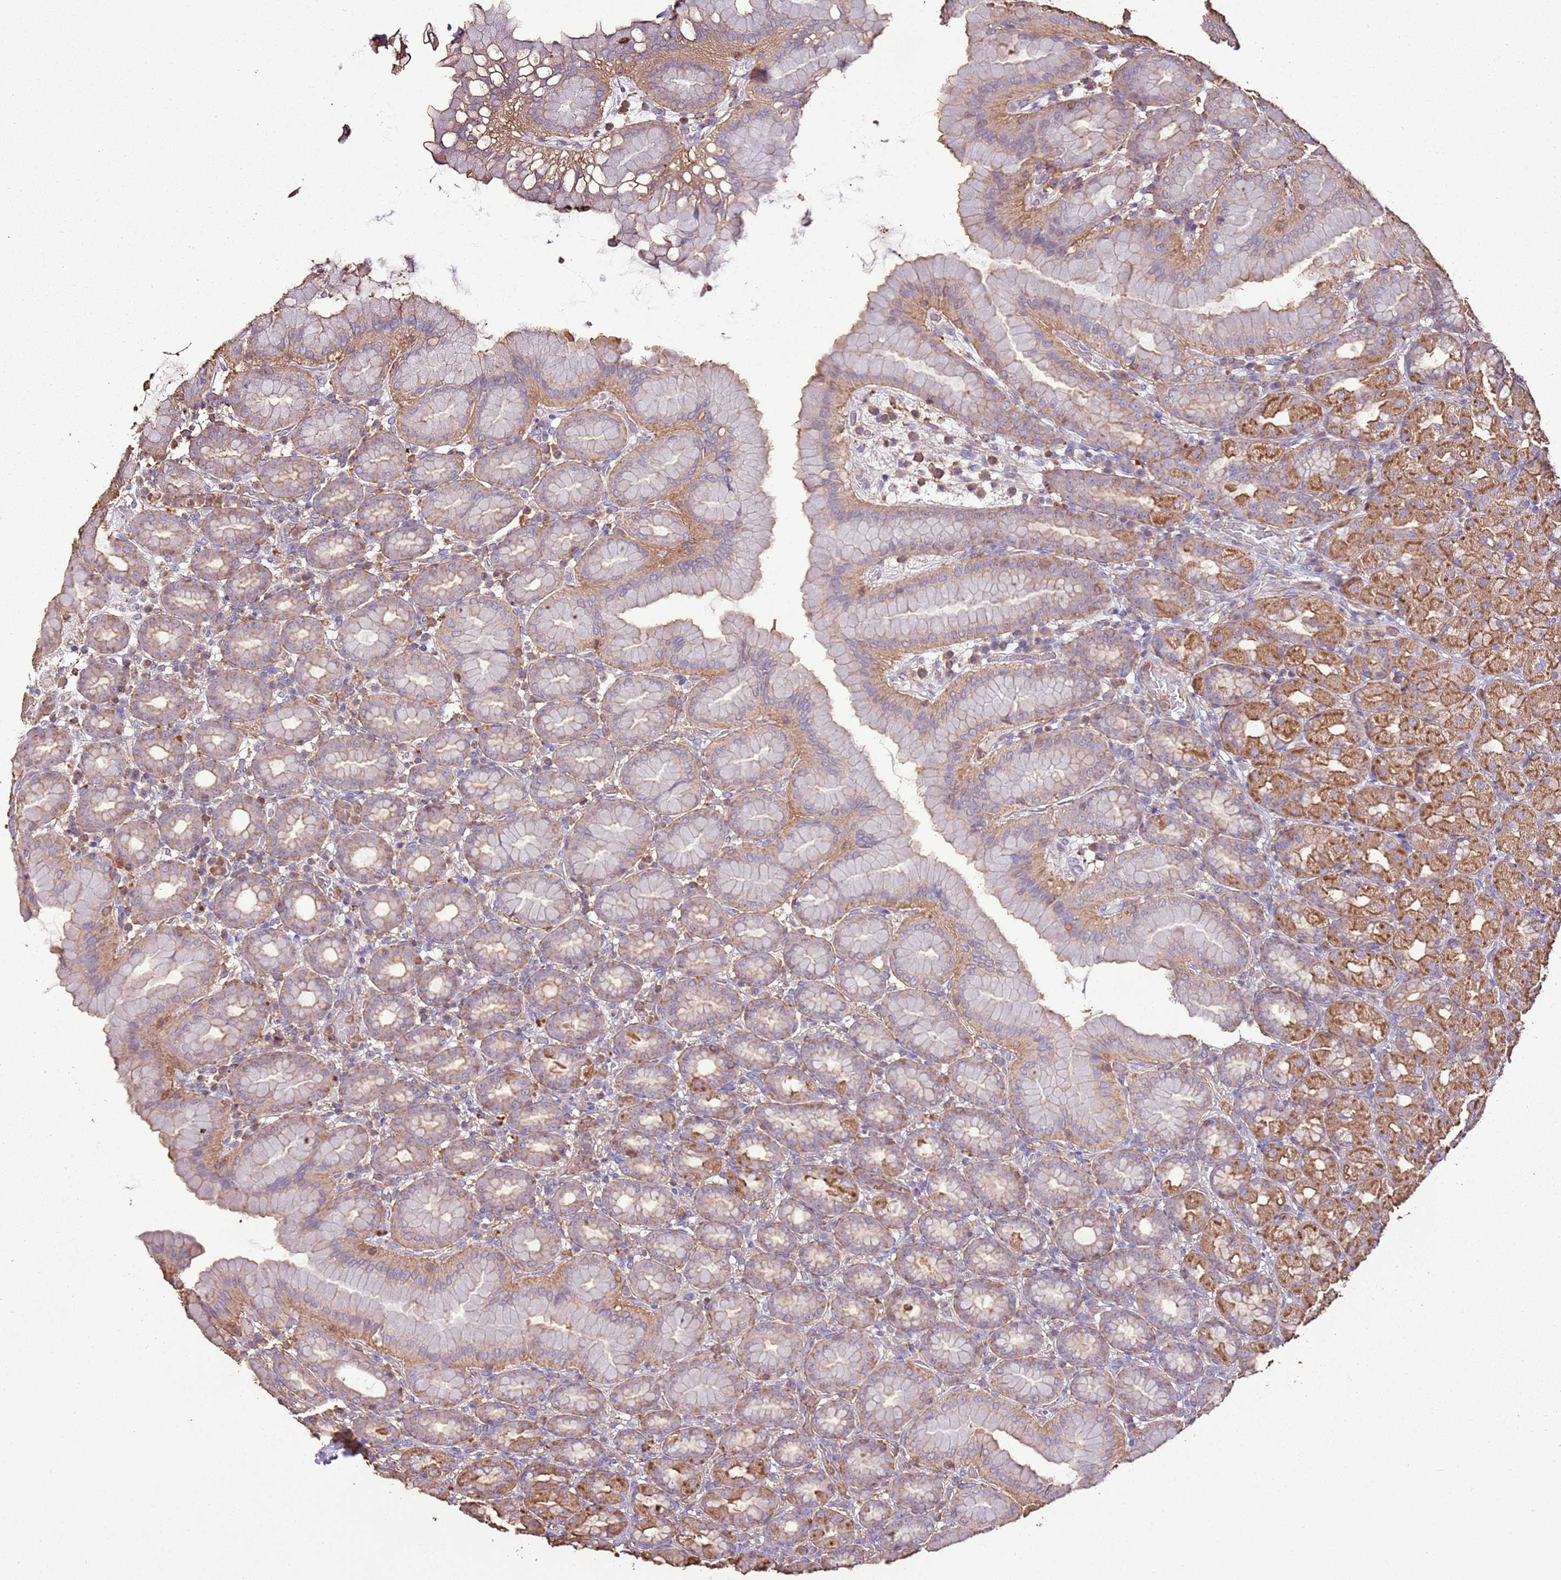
{"staining": {"intensity": "moderate", "quantity": "25%-75%", "location": "cytoplasmic/membranous"}, "tissue": "stomach", "cell_type": "Glandular cells", "image_type": "normal", "snomed": [{"axis": "morphology", "description": "Normal tissue, NOS"}, {"axis": "topography", "description": "Stomach, upper"}], "caption": "Approximately 25%-75% of glandular cells in benign stomach exhibit moderate cytoplasmic/membranous protein expression as visualized by brown immunohistochemical staining.", "gene": "ARL10", "patient": {"sex": "male", "age": 68}}